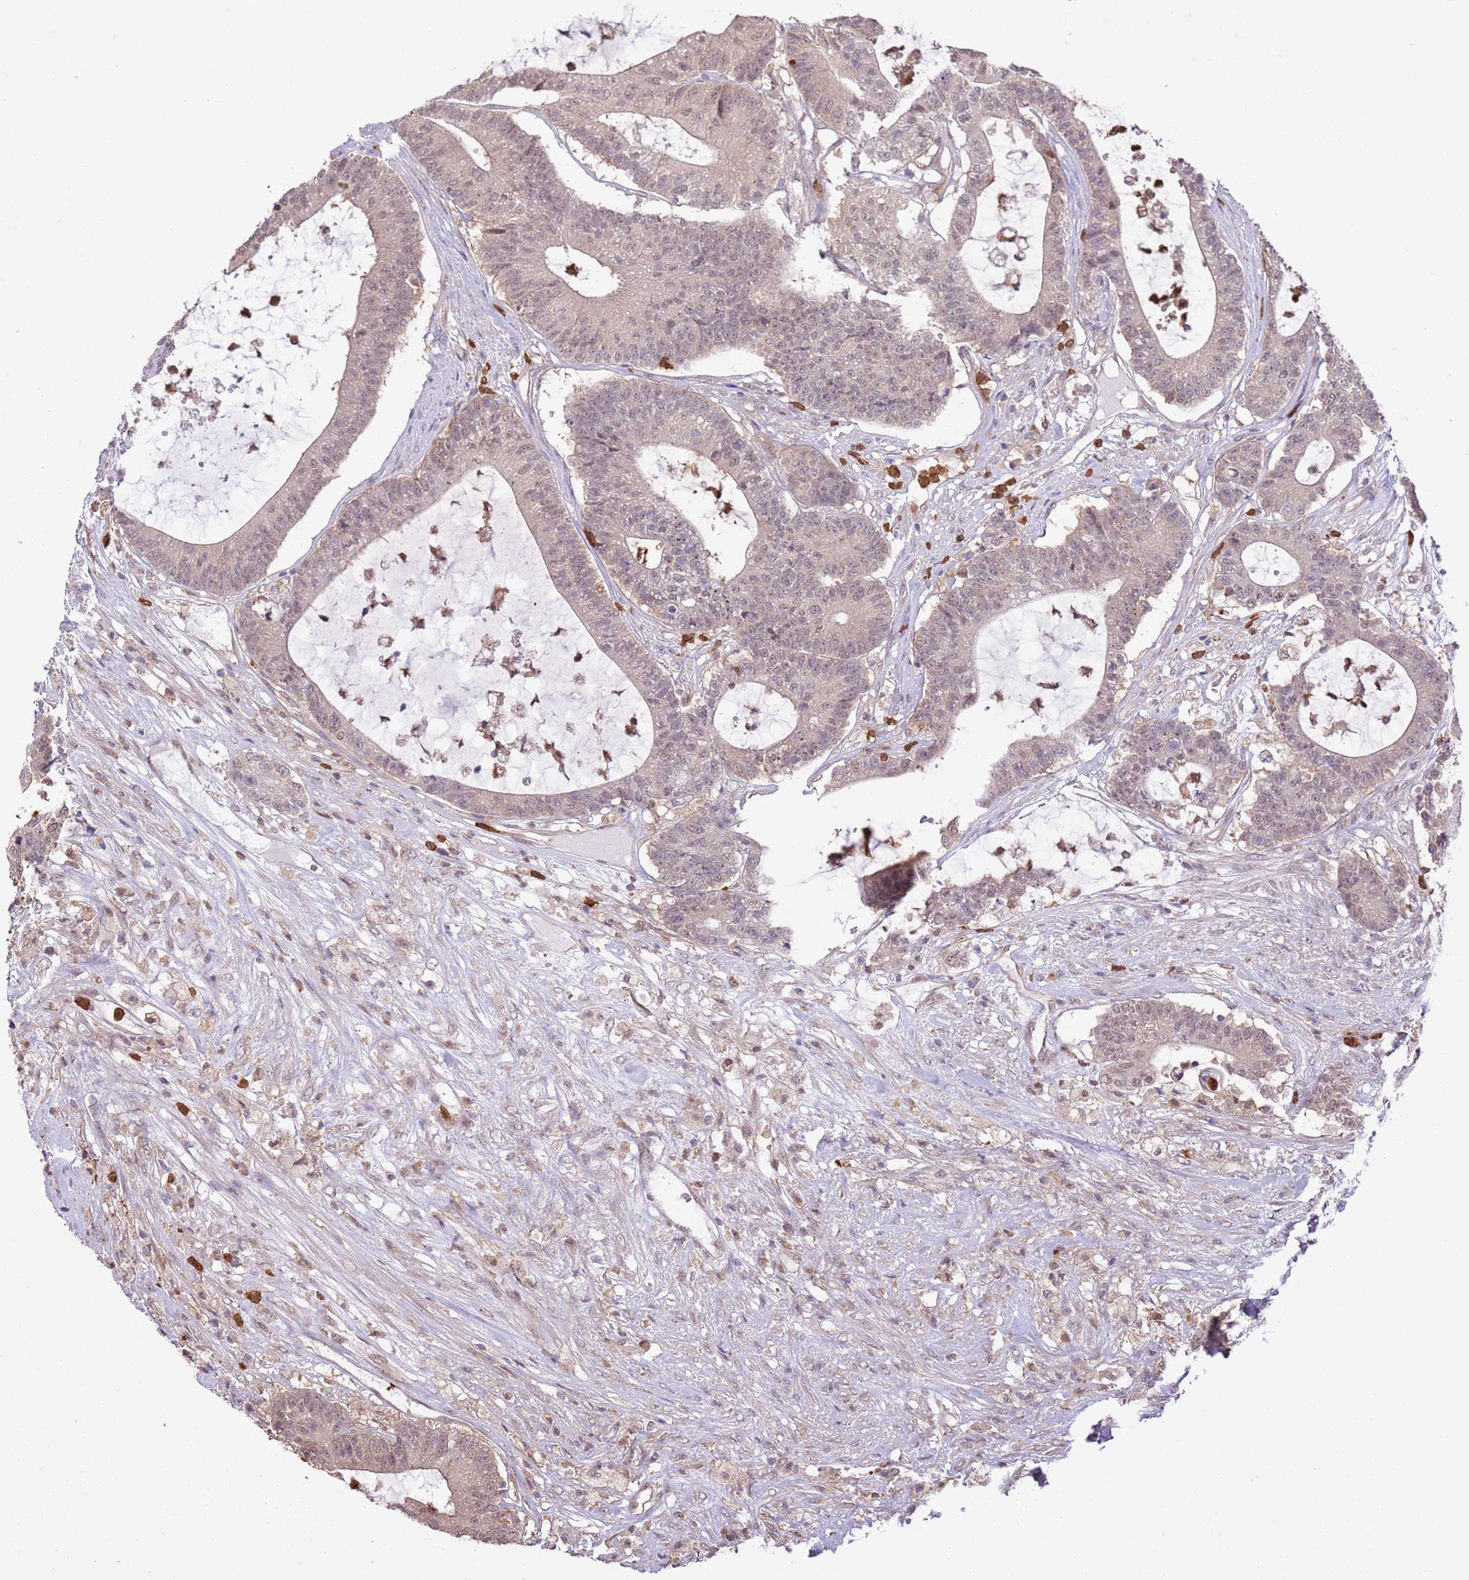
{"staining": {"intensity": "weak", "quantity": "<25%", "location": "nuclear"}, "tissue": "colorectal cancer", "cell_type": "Tumor cells", "image_type": "cancer", "snomed": [{"axis": "morphology", "description": "Adenocarcinoma, NOS"}, {"axis": "topography", "description": "Colon"}], "caption": "Image shows no significant protein staining in tumor cells of colorectal adenocarcinoma.", "gene": "AMIGO1", "patient": {"sex": "female", "age": 84}}